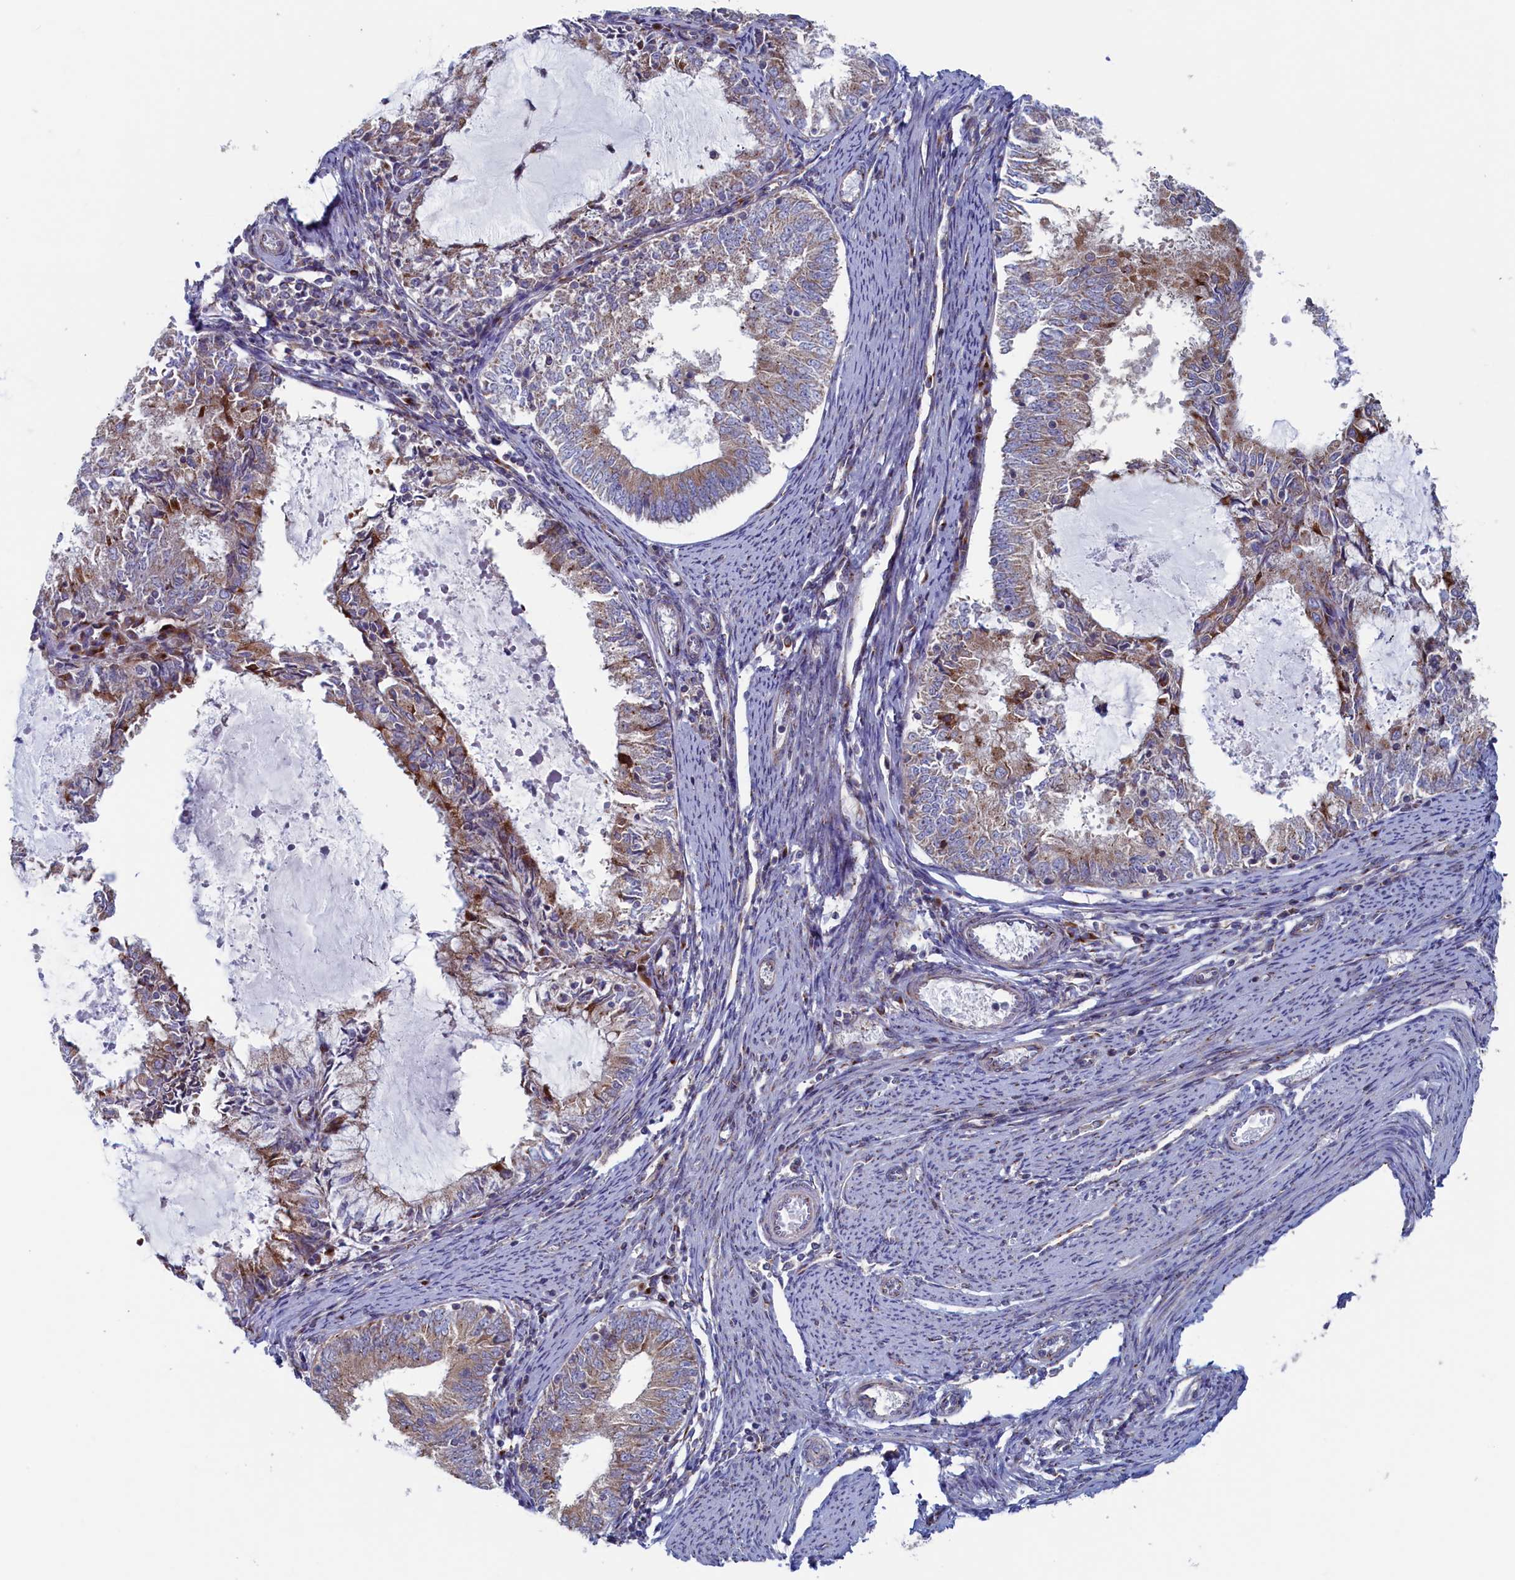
{"staining": {"intensity": "weak", "quantity": "<25%", "location": "cytoplasmic/membranous"}, "tissue": "endometrial cancer", "cell_type": "Tumor cells", "image_type": "cancer", "snomed": [{"axis": "morphology", "description": "Adenocarcinoma, NOS"}, {"axis": "topography", "description": "Endometrium"}], "caption": "IHC of human adenocarcinoma (endometrial) reveals no staining in tumor cells.", "gene": "MTFMT", "patient": {"sex": "female", "age": 57}}